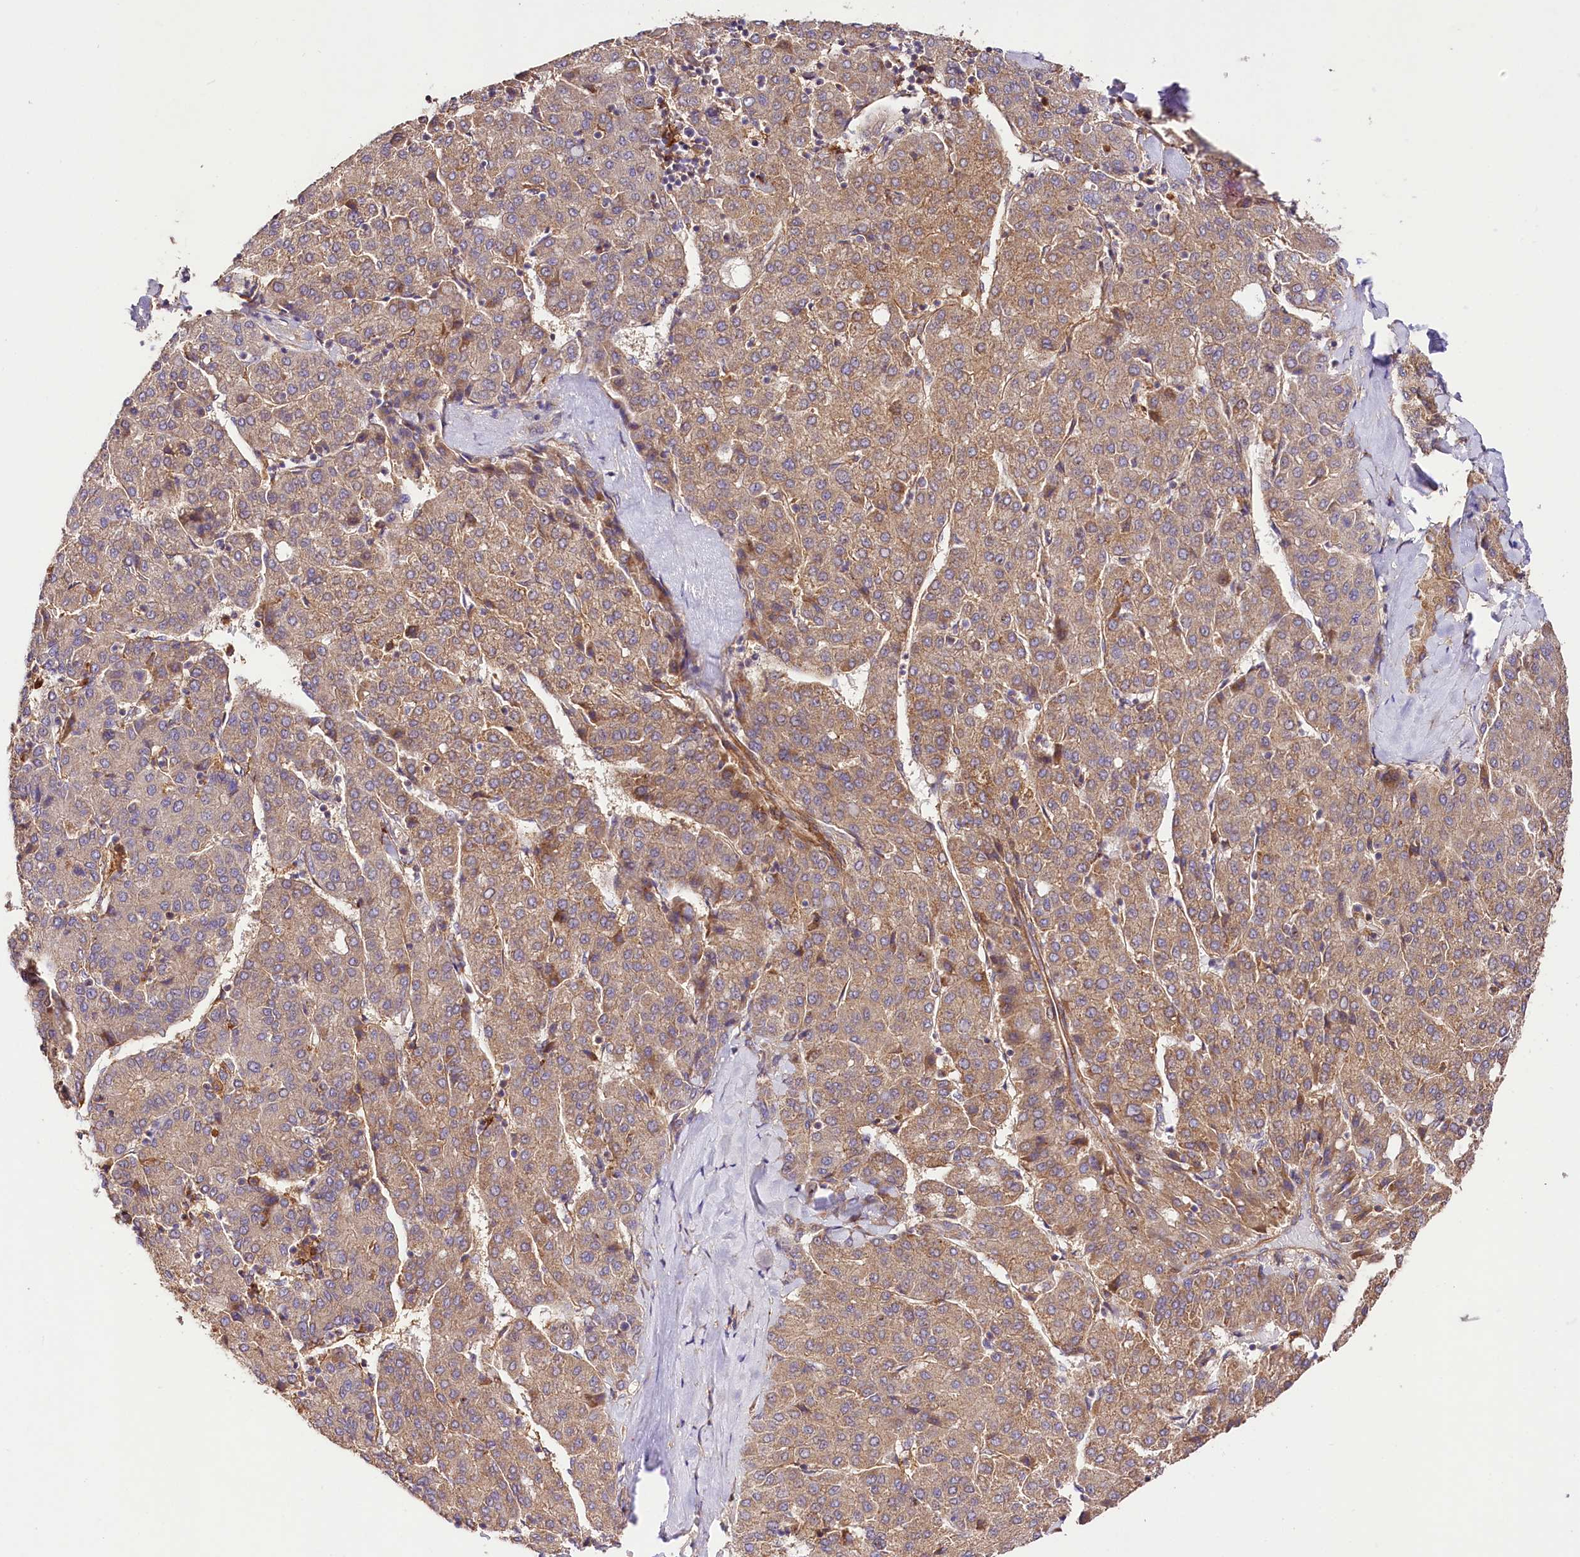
{"staining": {"intensity": "weak", "quantity": ">75%", "location": "cytoplasmic/membranous"}, "tissue": "liver cancer", "cell_type": "Tumor cells", "image_type": "cancer", "snomed": [{"axis": "morphology", "description": "Carcinoma, Hepatocellular, NOS"}, {"axis": "topography", "description": "Liver"}], "caption": "High-power microscopy captured an IHC histopathology image of hepatocellular carcinoma (liver), revealing weak cytoplasmic/membranous positivity in about >75% of tumor cells. The staining was performed using DAB, with brown indicating positive protein expression. Nuclei are stained blue with hematoxylin.", "gene": "CSAD", "patient": {"sex": "male", "age": 65}}